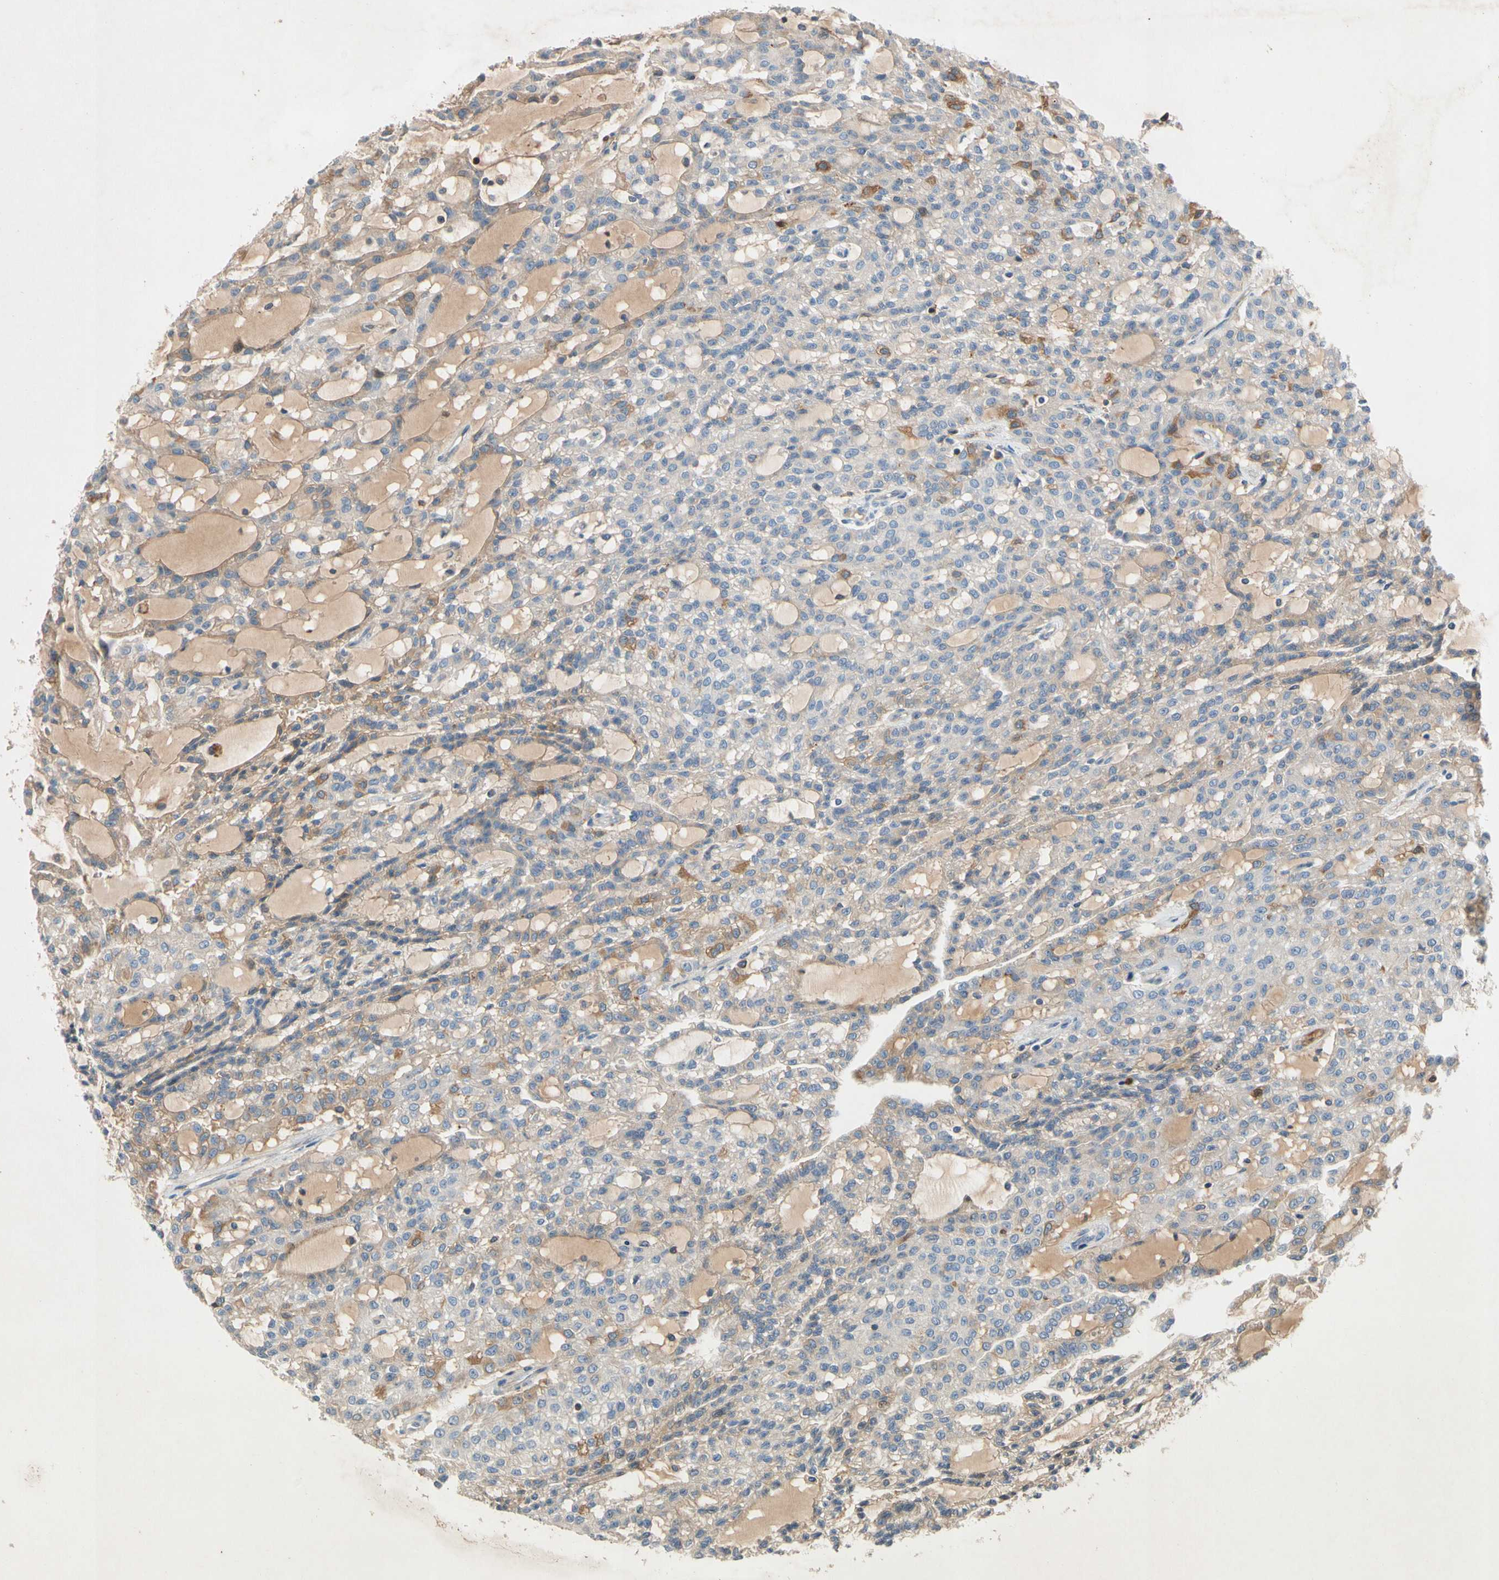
{"staining": {"intensity": "weak", "quantity": "25%-75%", "location": "cytoplasmic/membranous"}, "tissue": "renal cancer", "cell_type": "Tumor cells", "image_type": "cancer", "snomed": [{"axis": "morphology", "description": "Adenocarcinoma, NOS"}, {"axis": "topography", "description": "Kidney"}], "caption": "Immunohistochemistry photomicrograph of neoplastic tissue: human adenocarcinoma (renal) stained using immunohistochemistry demonstrates low levels of weak protein expression localized specifically in the cytoplasmic/membranous of tumor cells, appearing as a cytoplasmic/membranous brown color.", "gene": "NDFIP2", "patient": {"sex": "male", "age": 63}}